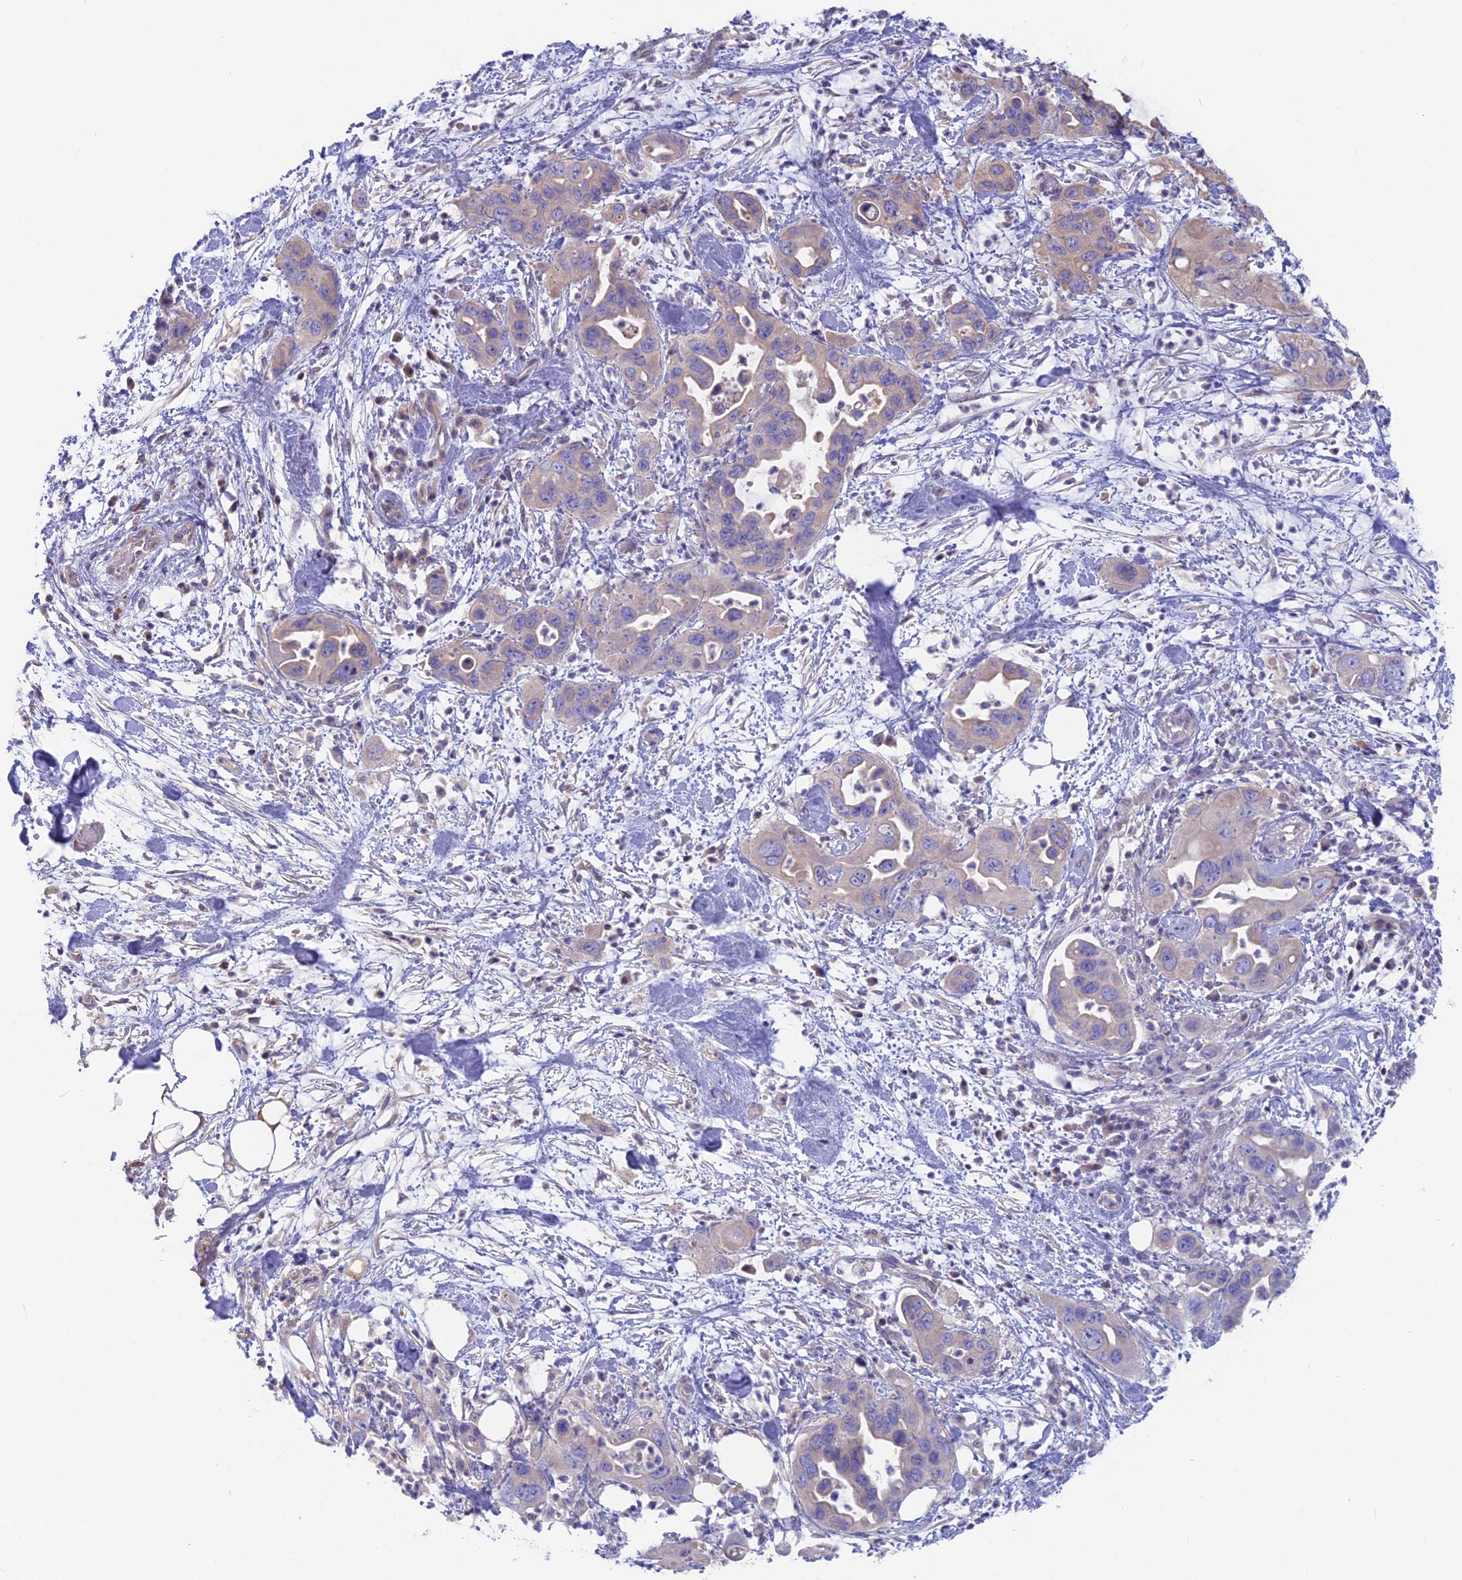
{"staining": {"intensity": "negative", "quantity": "none", "location": "none"}, "tissue": "pancreatic cancer", "cell_type": "Tumor cells", "image_type": "cancer", "snomed": [{"axis": "morphology", "description": "Adenocarcinoma, NOS"}, {"axis": "topography", "description": "Pancreas"}], "caption": "High magnification brightfield microscopy of pancreatic cancer (adenocarcinoma) stained with DAB (3,3'-diaminobenzidine) (brown) and counterstained with hematoxylin (blue): tumor cells show no significant staining.", "gene": "SNAP91", "patient": {"sex": "female", "age": 71}}